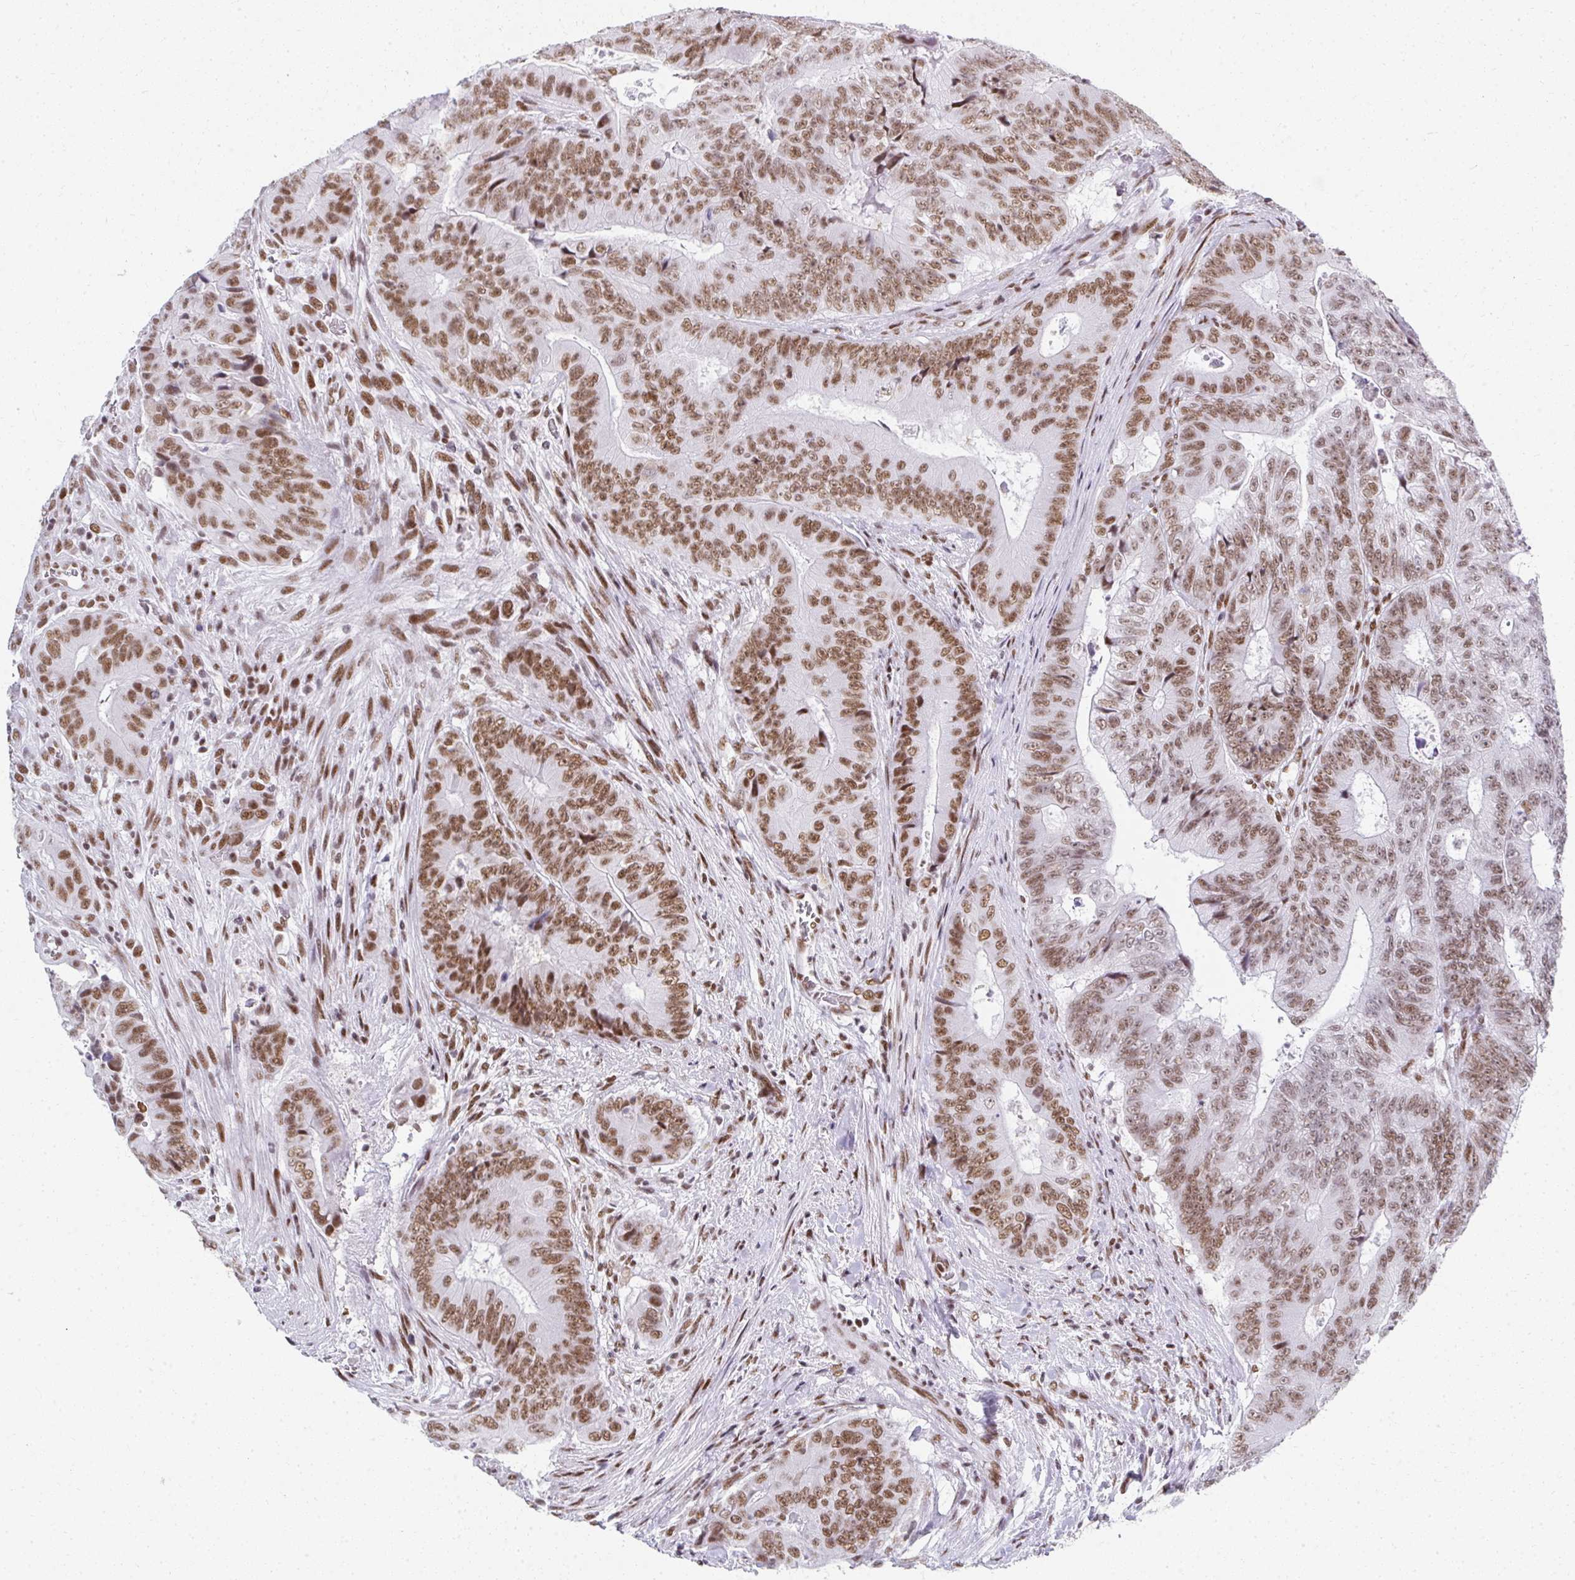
{"staining": {"intensity": "moderate", "quantity": ">75%", "location": "nuclear"}, "tissue": "colorectal cancer", "cell_type": "Tumor cells", "image_type": "cancer", "snomed": [{"axis": "morphology", "description": "Adenocarcinoma, NOS"}, {"axis": "topography", "description": "Colon"}], "caption": "High-magnification brightfield microscopy of adenocarcinoma (colorectal) stained with DAB (3,3'-diaminobenzidine) (brown) and counterstained with hematoxylin (blue). tumor cells exhibit moderate nuclear expression is seen in approximately>75% of cells. (DAB (3,3'-diaminobenzidine) IHC, brown staining for protein, blue staining for nuclei).", "gene": "CREBBP", "patient": {"sex": "female", "age": 48}}